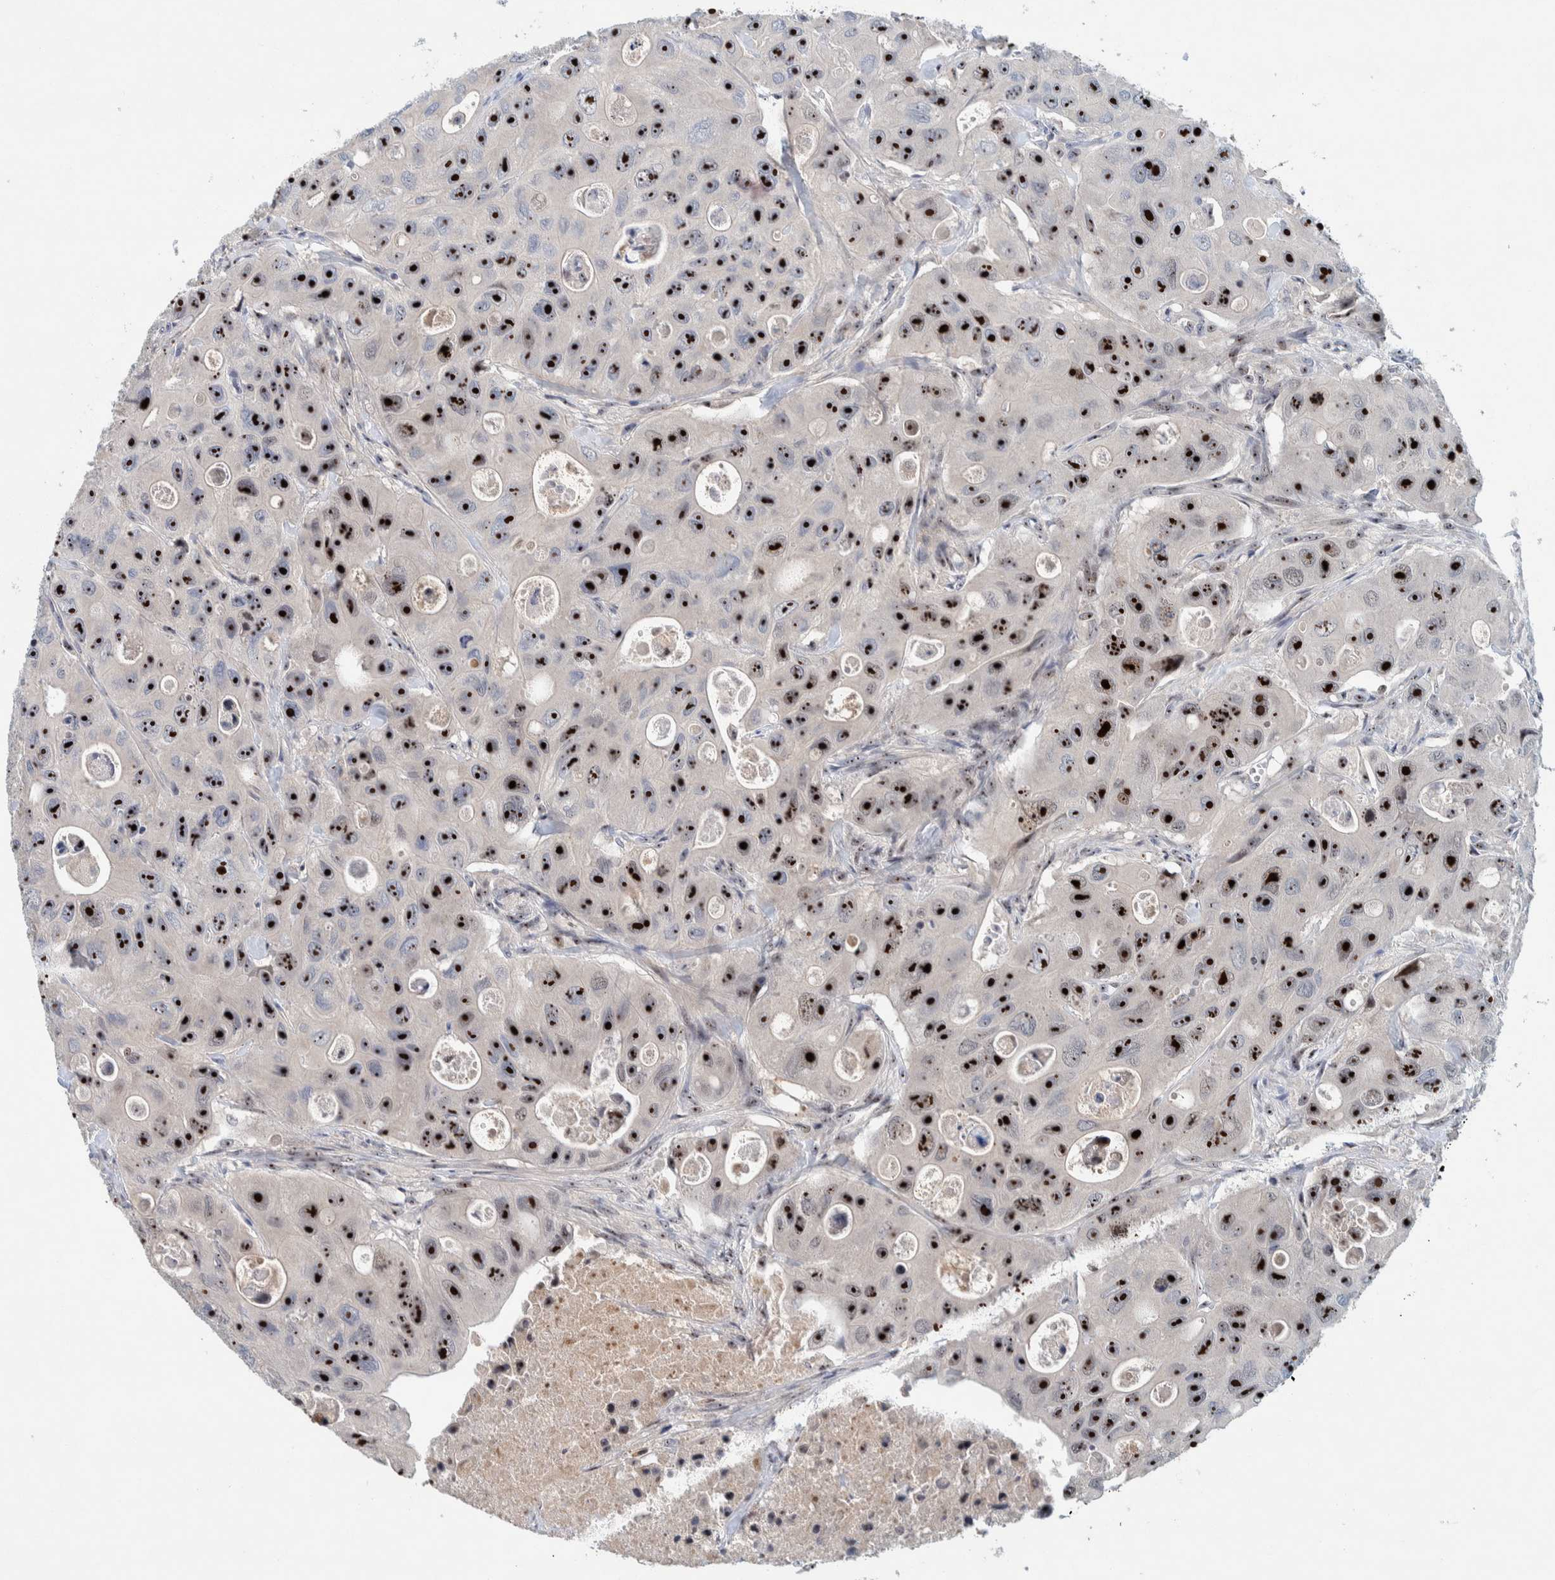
{"staining": {"intensity": "strong", "quantity": ">75%", "location": "nuclear"}, "tissue": "colorectal cancer", "cell_type": "Tumor cells", "image_type": "cancer", "snomed": [{"axis": "morphology", "description": "Adenocarcinoma, NOS"}, {"axis": "topography", "description": "Colon"}], "caption": "The immunohistochemical stain labels strong nuclear expression in tumor cells of colorectal adenocarcinoma tissue.", "gene": "NOL11", "patient": {"sex": "female", "age": 46}}